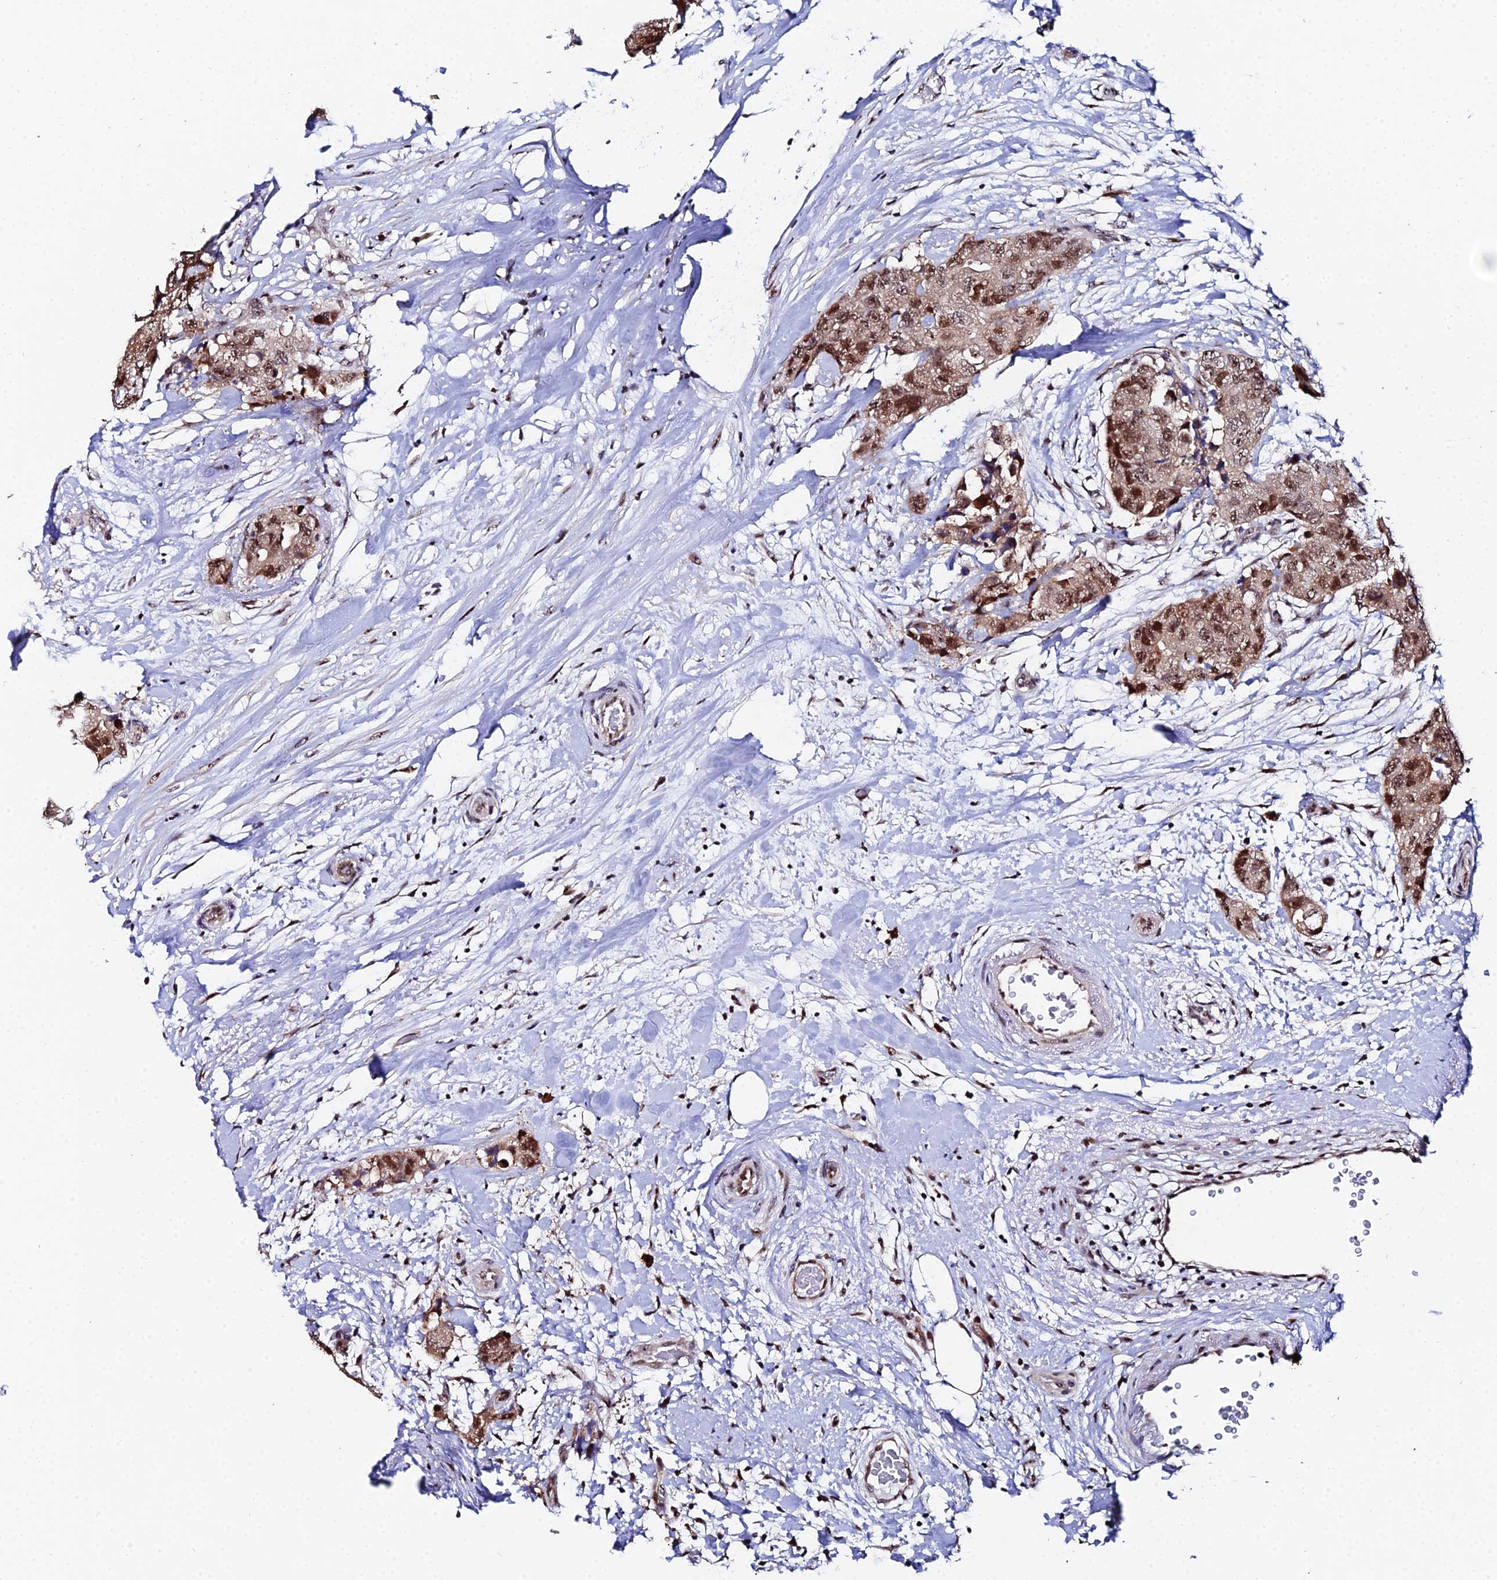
{"staining": {"intensity": "moderate", "quantity": ">75%", "location": "nuclear"}, "tissue": "breast cancer", "cell_type": "Tumor cells", "image_type": "cancer", "snomed": [{"axis": "morphology", "description": "Duct carcinoma"}, {"axis": "topography", "description": "Breast"}], "caption": "Human breast cancer stained with a protein marker displays moderate staining in tumor cells.", "gene": "TIFA", "patient": {"sex": "female", "age": 62}}